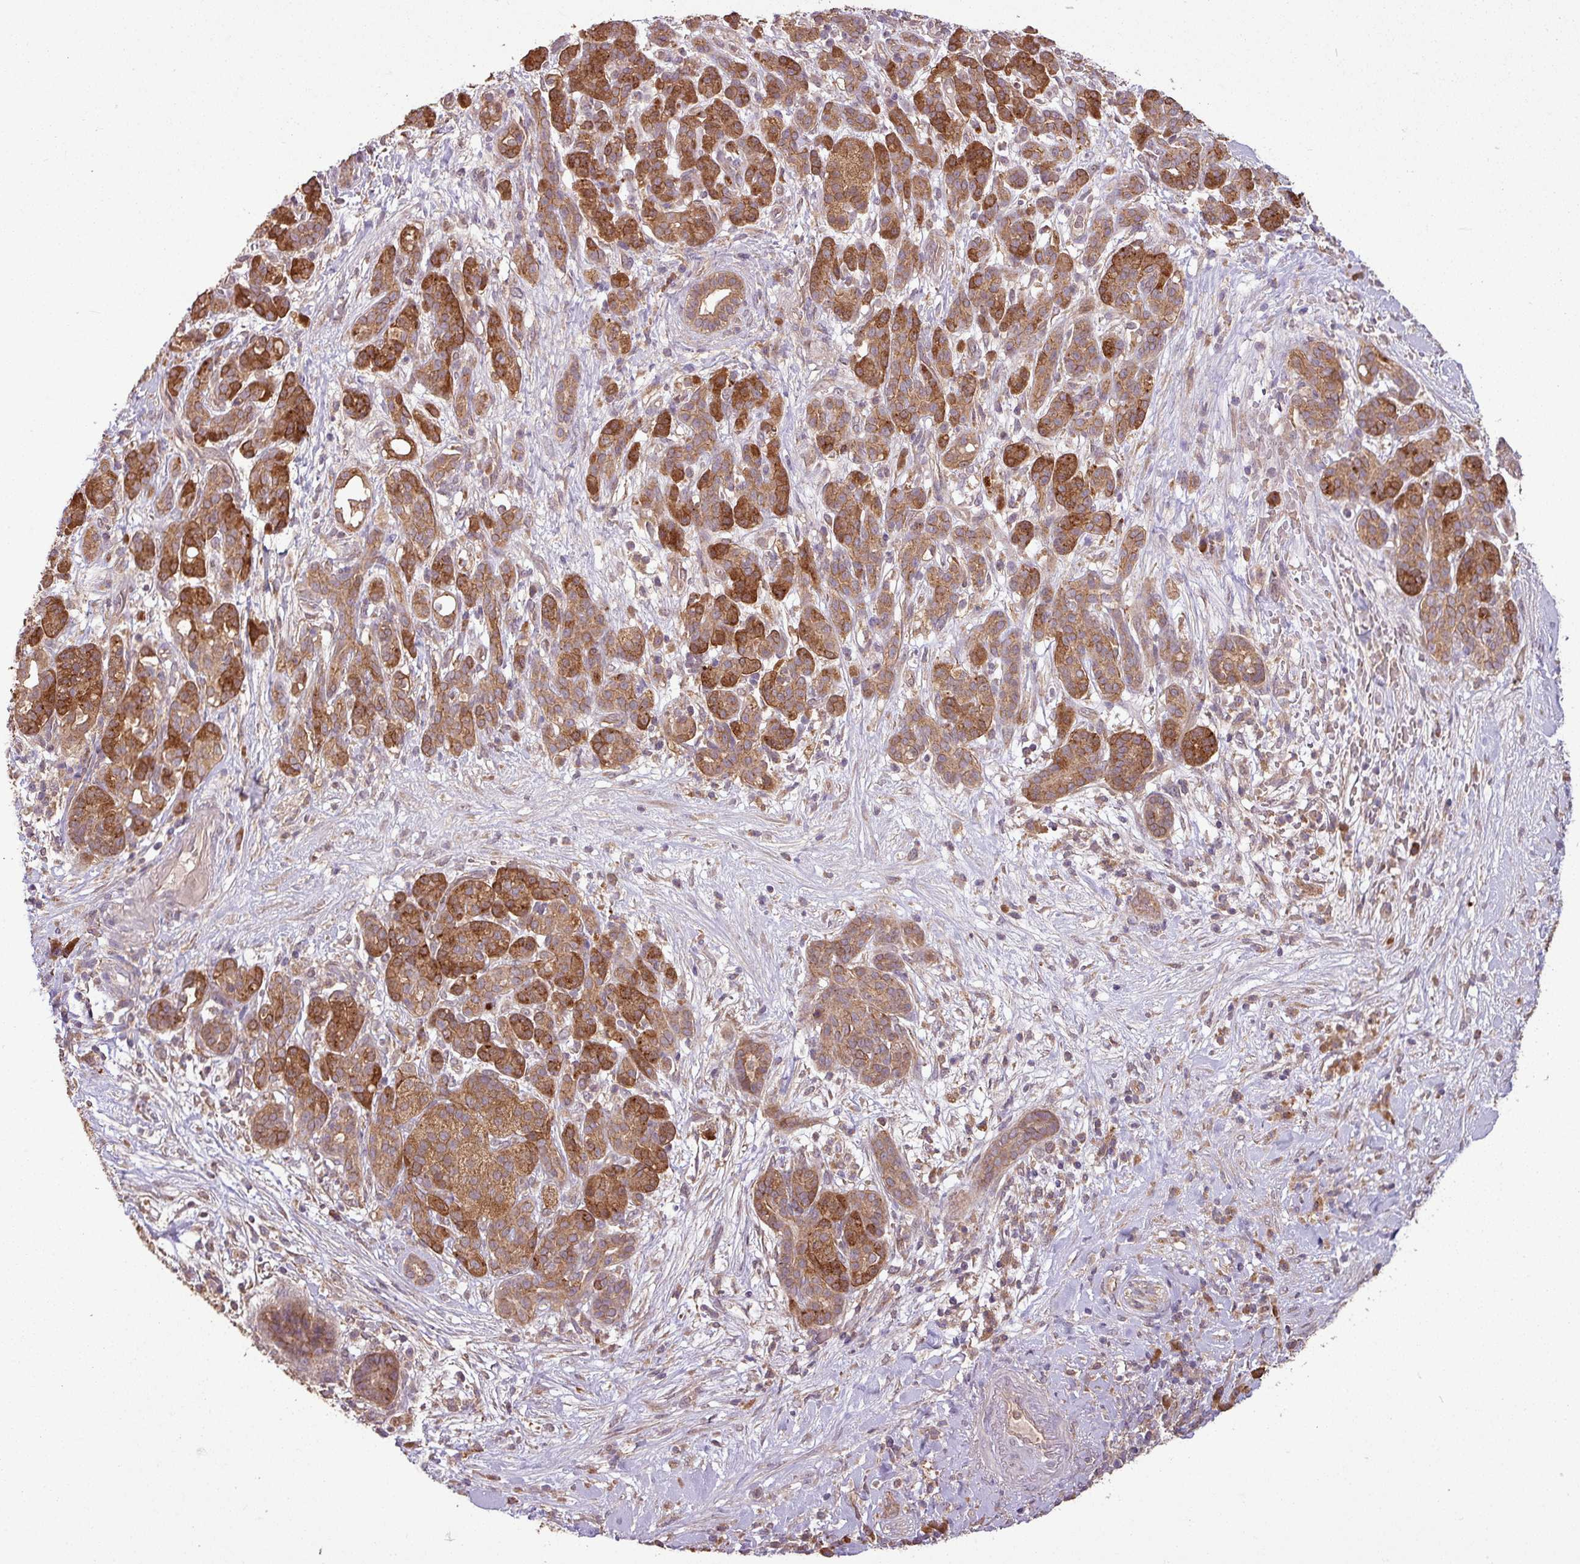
{"staining": {"intensity": "moderate", "quantity": ">75%", "location": "cytoplasmic/membranous"}, "tissue": "pancreatic cancer", "cell_type": "Tumor cells", "image_type": "cancer", "snomed": [{"axis": "morphology", "description": "Adenocarcinoma, NOS"}, {"axis": "topography", "description": "Pancreas"}], "caption": "A medium amount of moderate cytoplasmic/membranous staining is identified in about >75% of tumor cells in pancreatic cancer (adenocarcinoma) tissue.", "gene": "NT5C3A", "patient": {"sex": "male", "age": 44}}